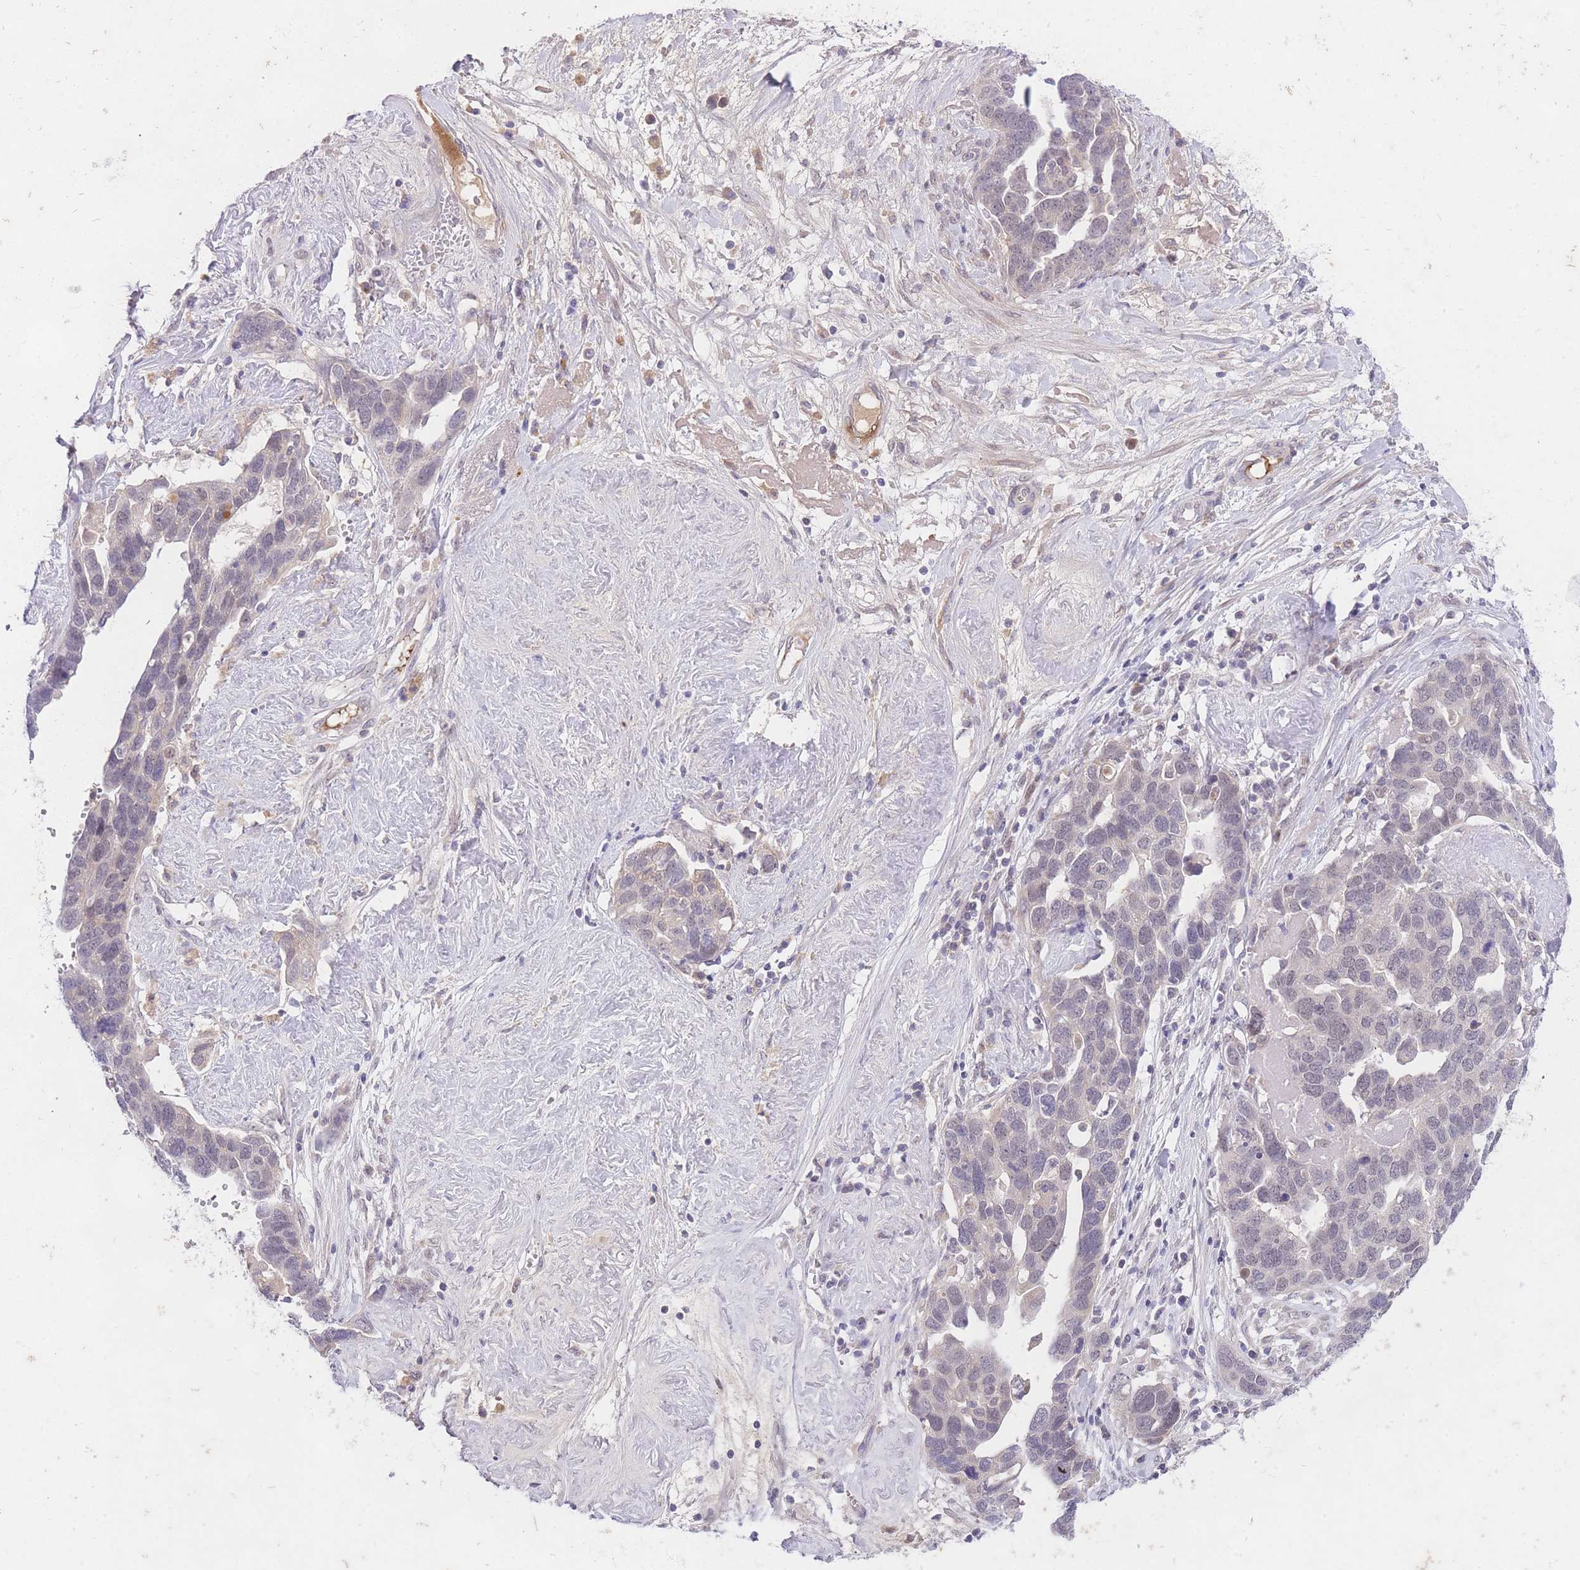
{"staining": {"intensity": "negative", "quantity": "none", "location": "none"}, "tissue": "ovarian cancer", "cell_type": "Tumor cells", "image_type": "cancer", "snomed": [{"axis": "morphology", "description": "Cystadenocarcinoma, serous, NOS"}, {"axis": "topography", "description": "Ovary"}], "caption": "Immunohistochemistry (IHC) micrograph of human ovarian cancer stained for a protein (brown), which shows no positivity in tumor cells.", "gene": "SLC25A33", "patient": {"sex": "female", "age": 54}}